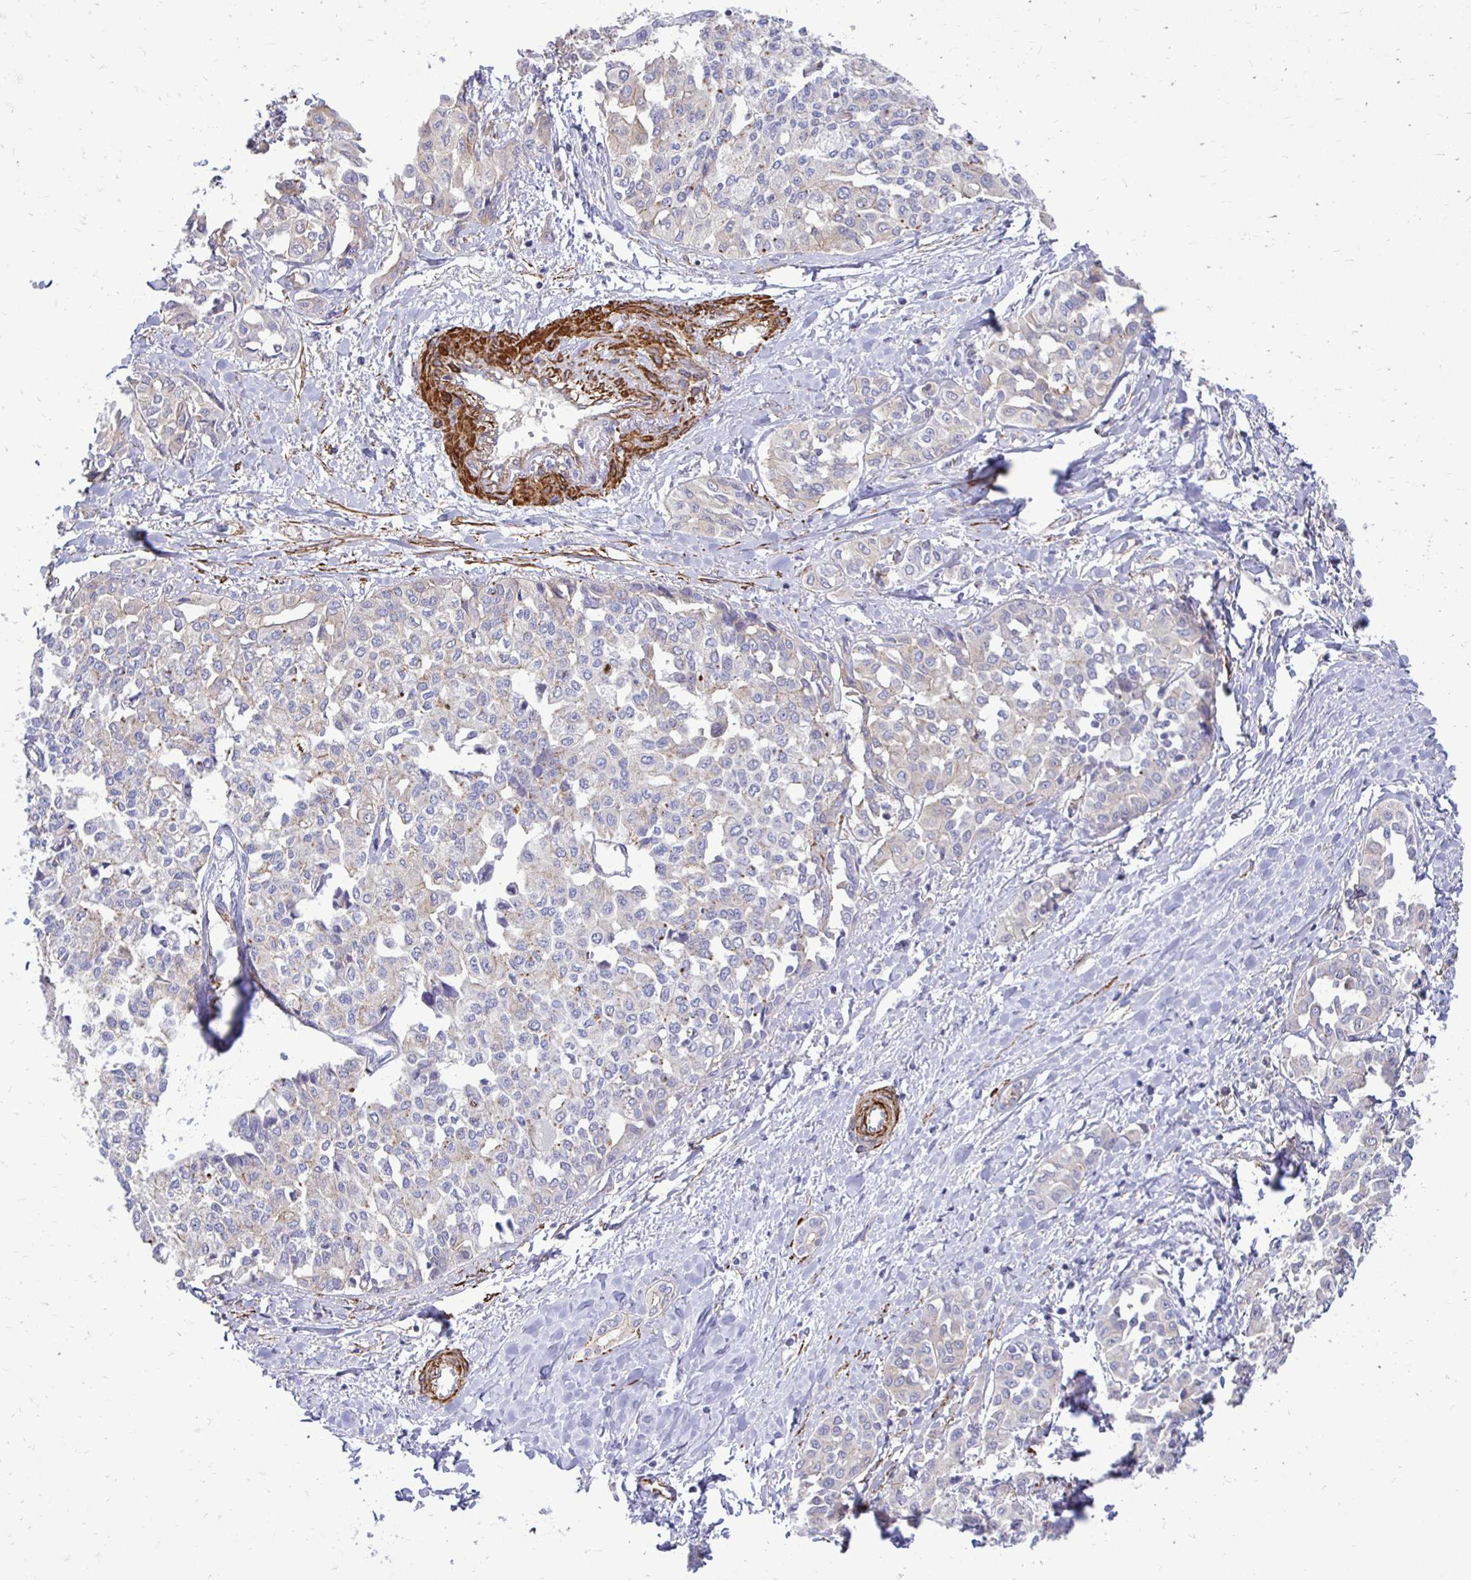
{"staining": {"intensity": "weak", "quantity": "<25%", "location": "cytoplasmic/membranous"}, "tissue": "liver cancer", "cell_type": "Tumor cells", "image_type": "cancer", "snomed": [{"axis": "morphology", "description": "Cholangiocarcinoma"}, {"axis": "topography", "description": "Liver"}], "caption": "DAB (3,3'-diaminobenzidine) immunohistochemical staining of liver cancer exhibits no significant positivity in tumor cells.", "gene": "CTPS1", "patient": {"sex": "female", "age": 77}}